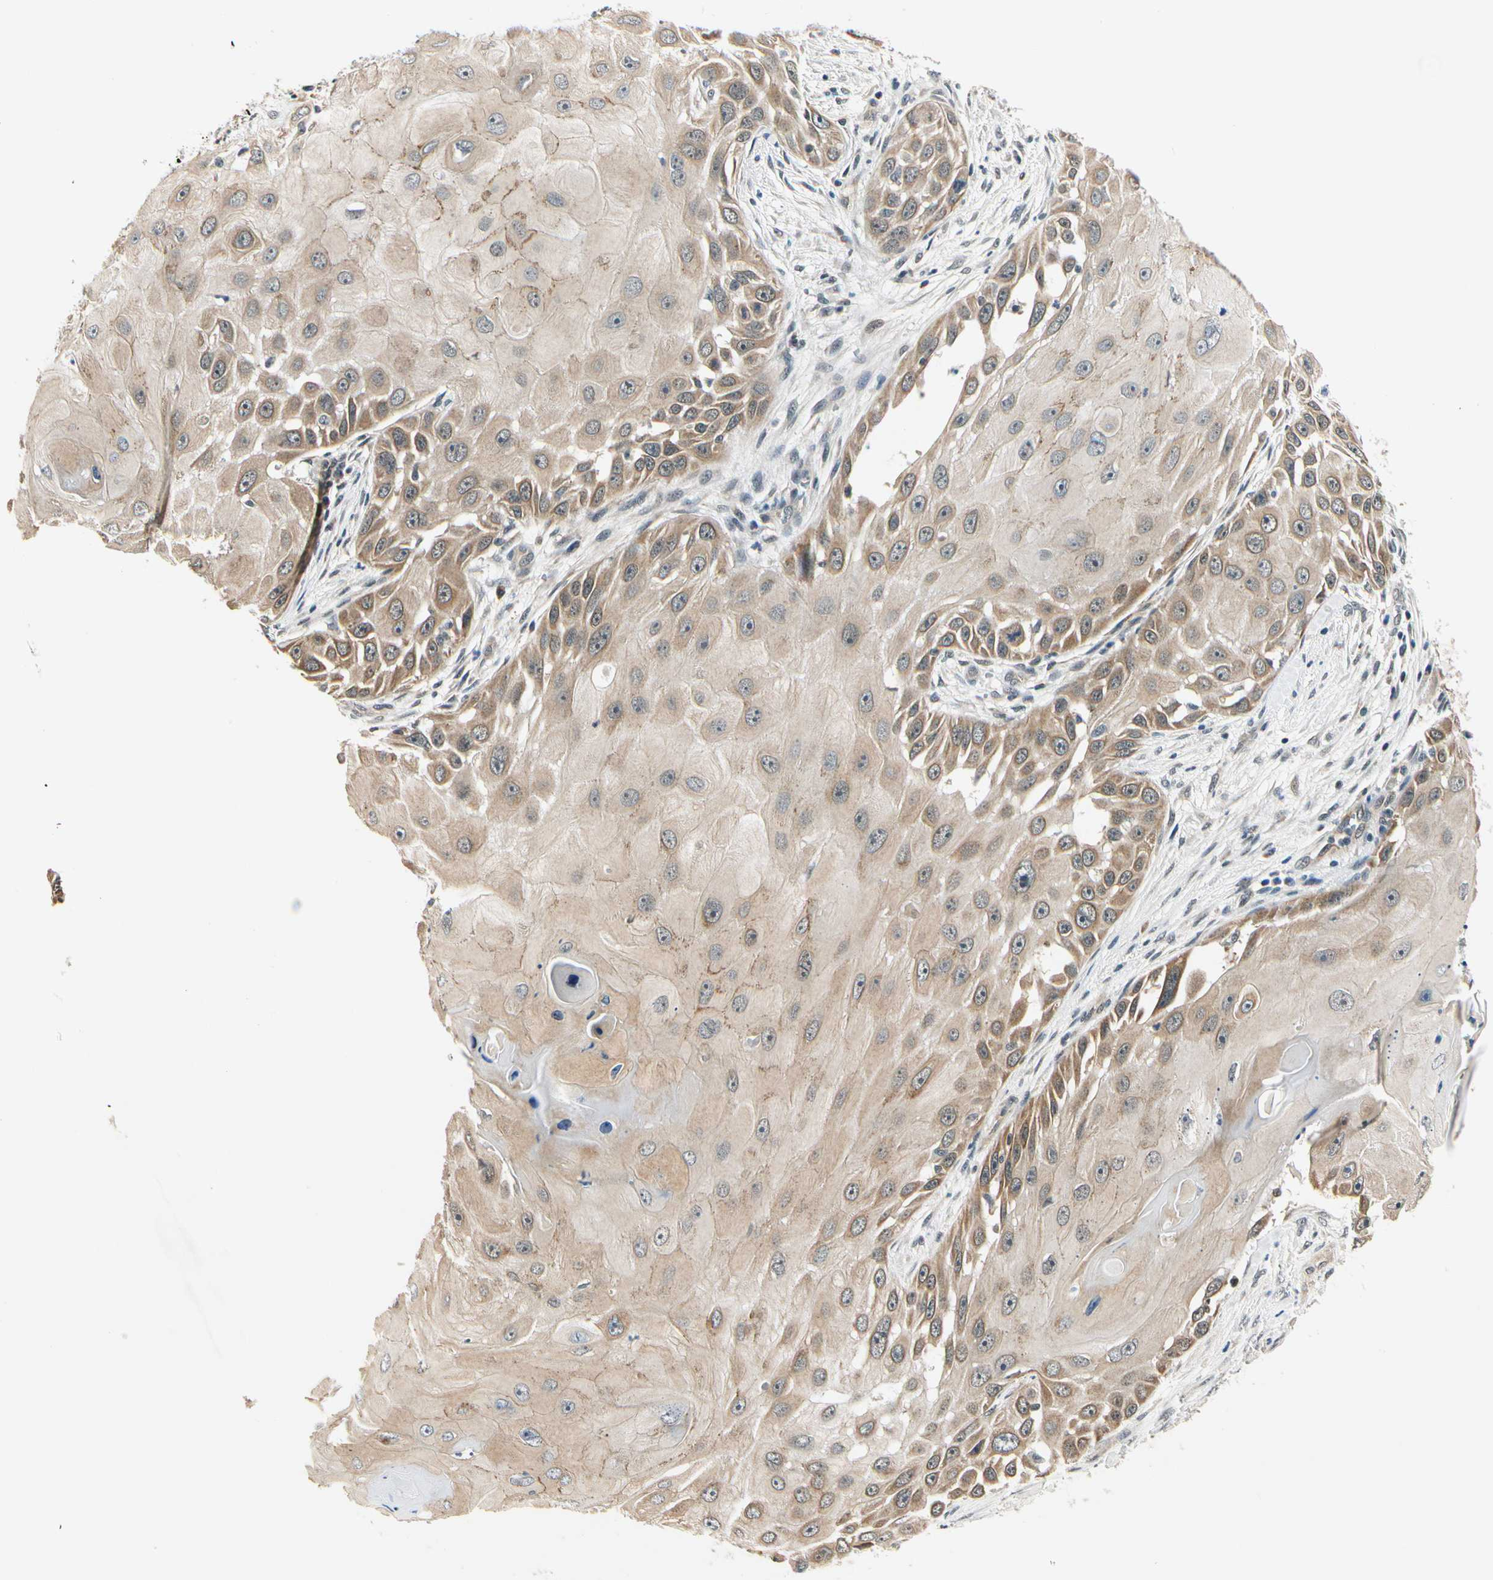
{"staining": {"intensity": "weak", "quantity": "25%-75%", "location": "cytoplasmic/membranous"}, "tissue": "skin cancer", "cell_type": "Tumor cells", "image_type": "cancer", "snomed": [{"axis": "morphology", "description": "Squamous cell carcinoma, NOS"}, {"axis": "topography", "description": "Skin"}], "caption": "The image reveals immunohistochemical staining of squamous cell carcinoma (skin). There is weak cytoplasmic/membranous expression is present in approximately 25%-75% of tumor cells.", "gene": "PDK2", "patient": {"sex": "female", "age": 44}}